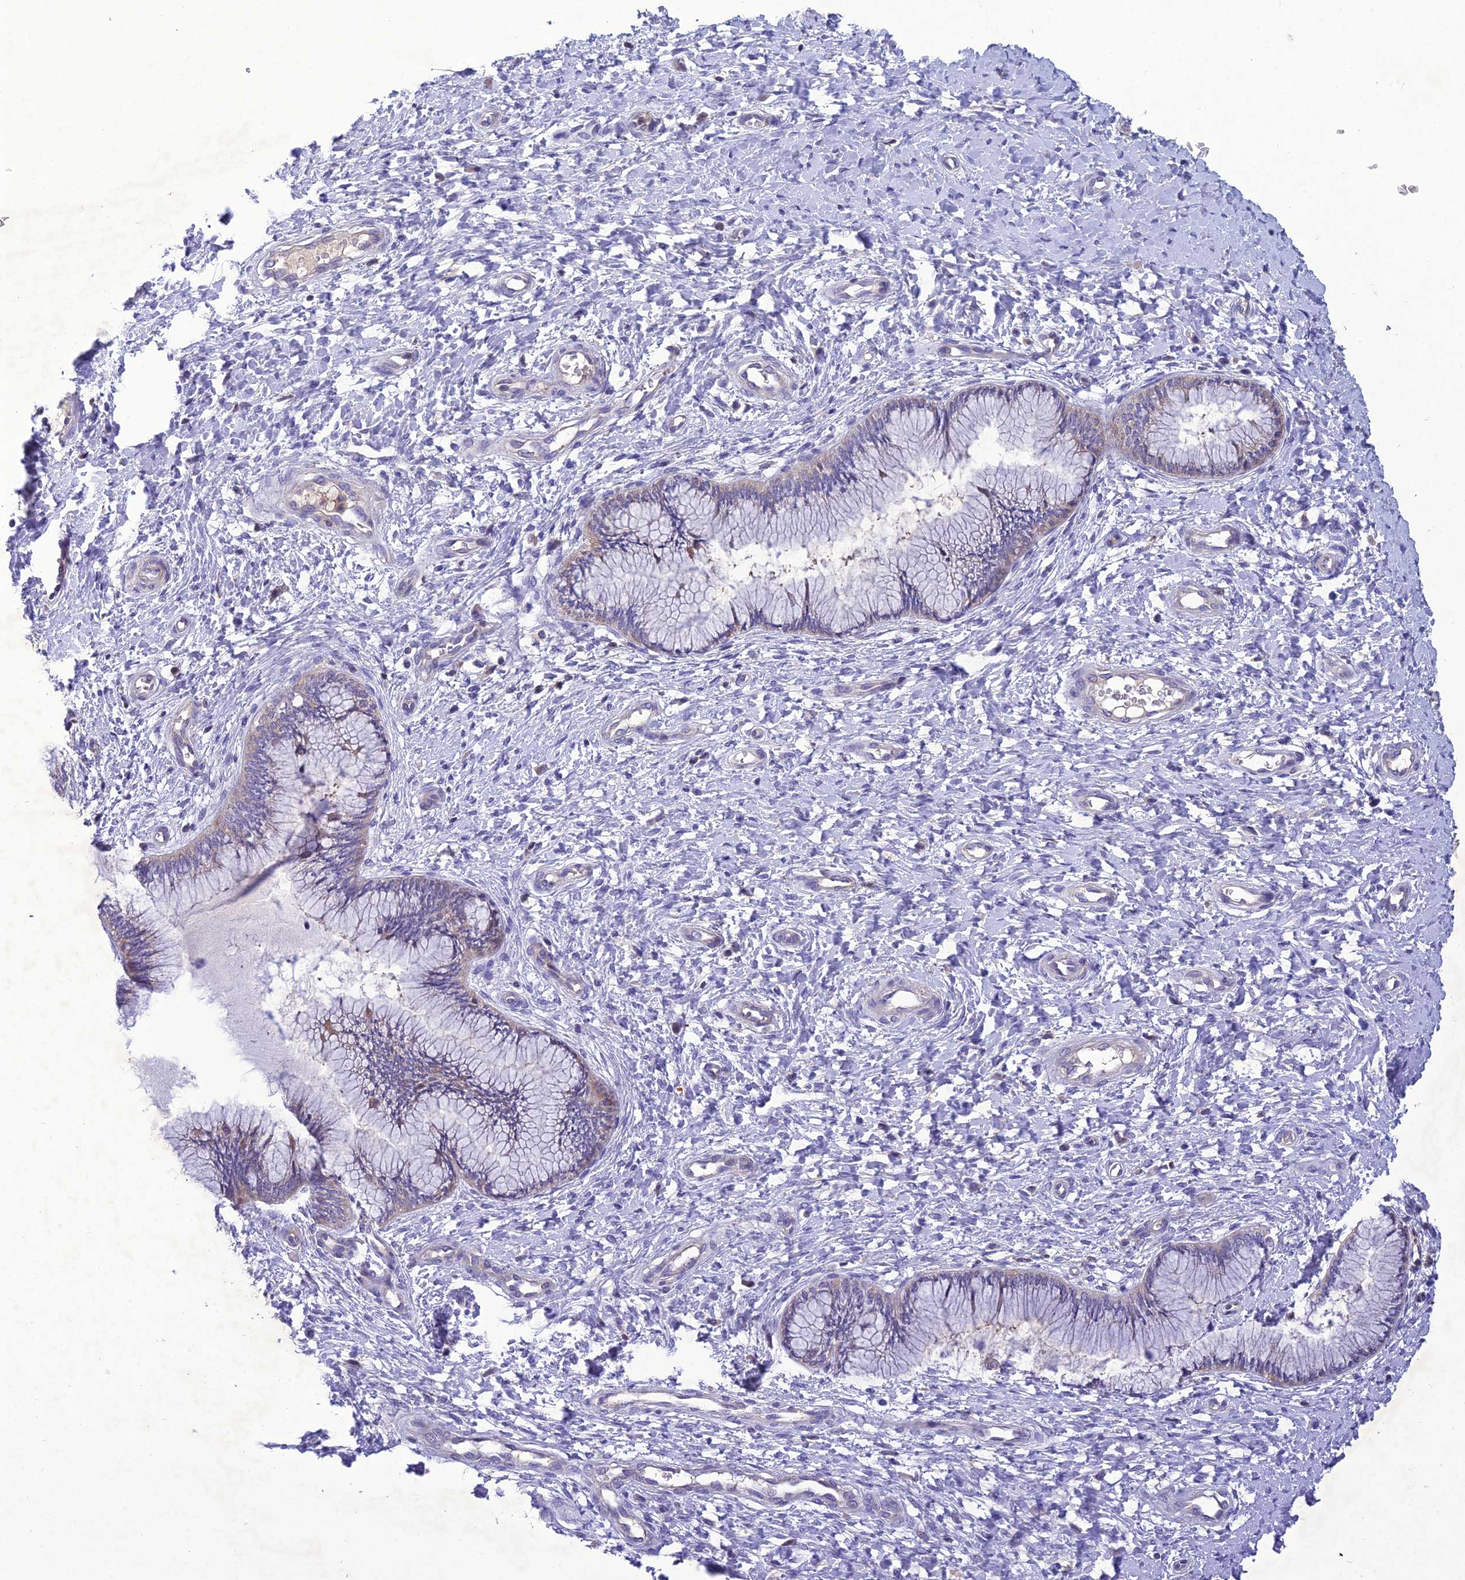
{"staining": {"intensity": "negative", "quantity": "none", "location": "none"}, "tissue": "cervix", "cell_type": "Glandular cells", "image_type": "normal", "snomed": [{"axis": "morphology", "description": "Normal tissue, NOS"}, {"axis": "topography", "description": "Cervix"}], "caption": "Immunohistochemical staining of unremarkable cervix displays no significant positivity in glandular cells. Nuclei are stained in blue.", "gene": "SNX24", "patient": {"sex": "female", "age": 33}}